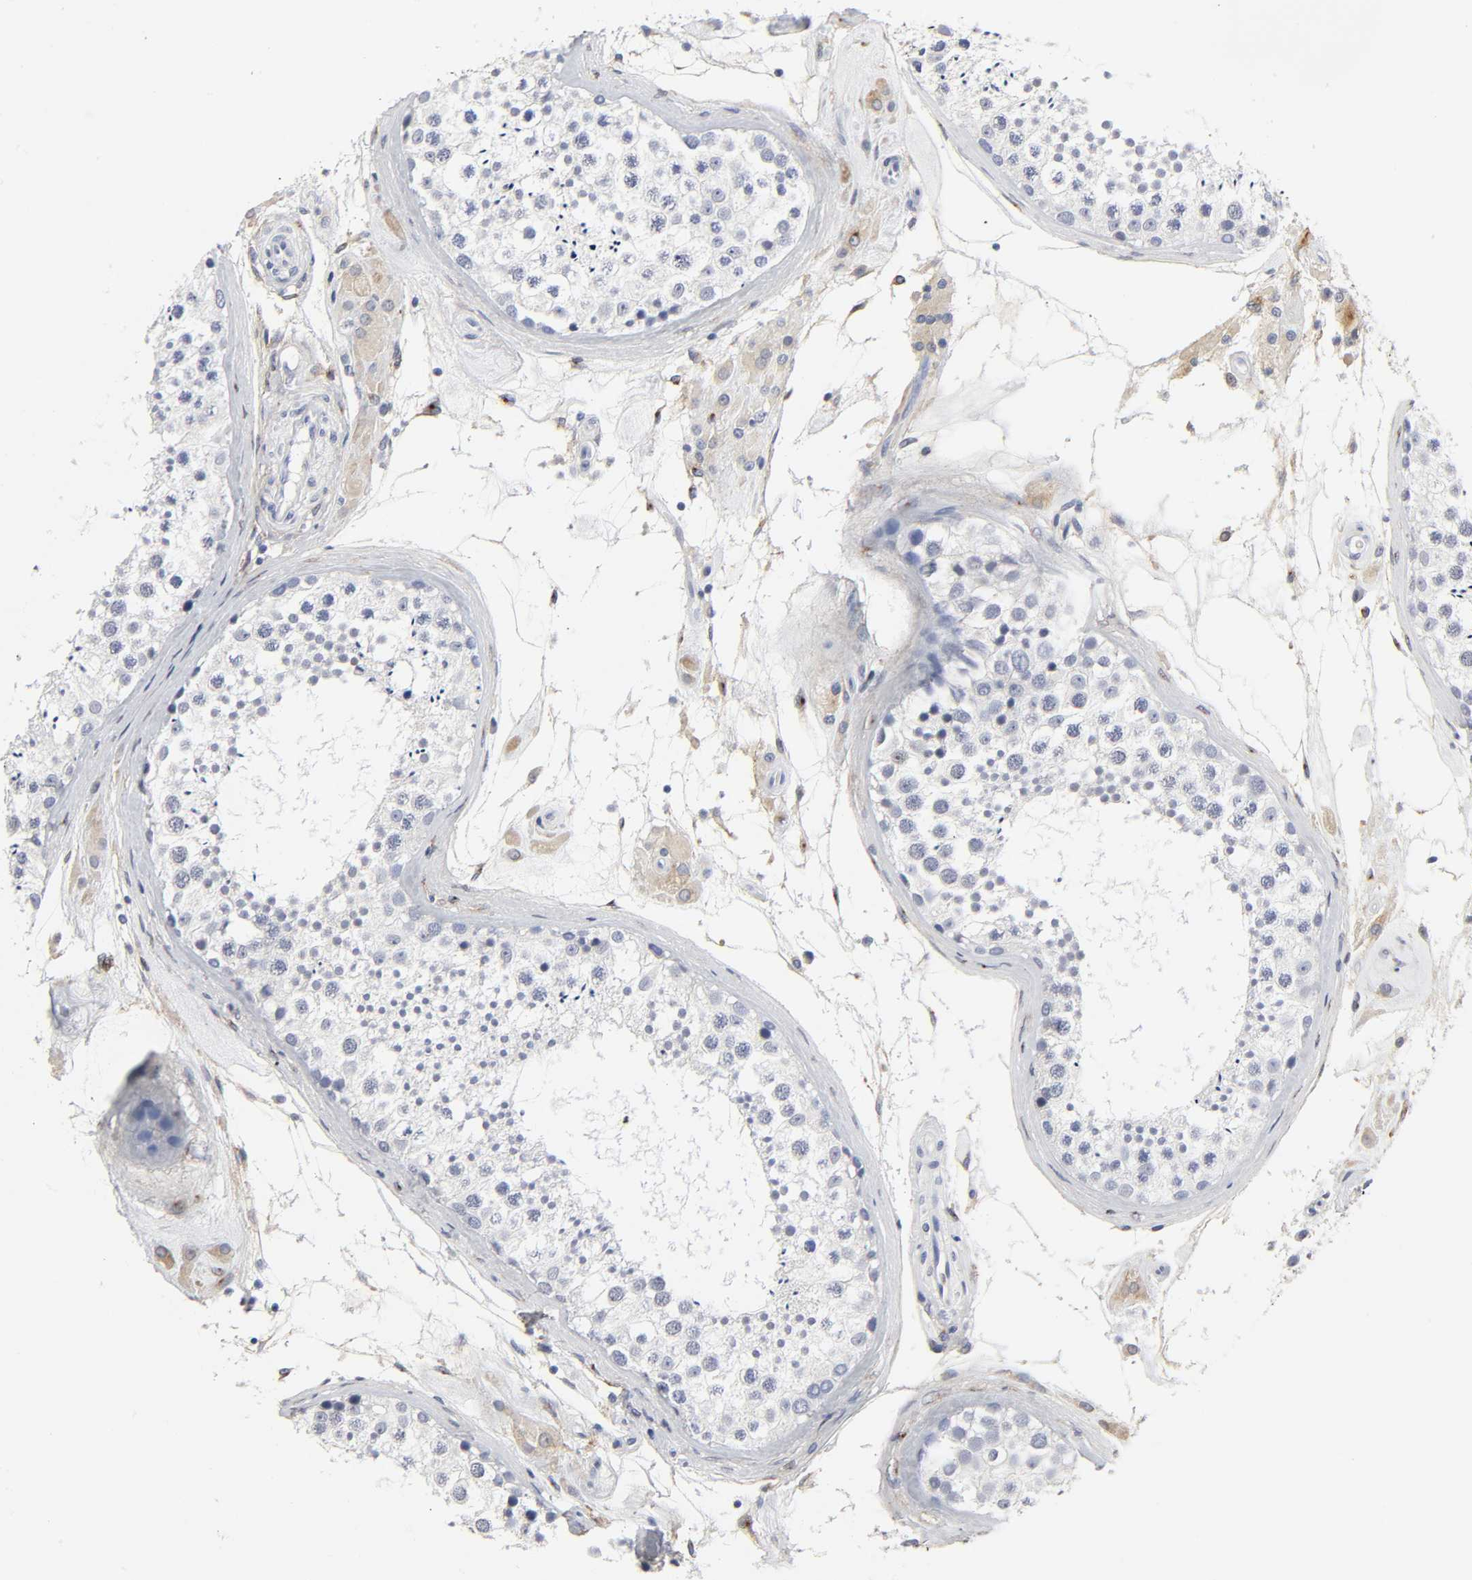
{"staining": {"intensity": "negative", "quantity": "none", "location": "none"}, "tissue": "testis", "cell_type": "Cells in seminiferous ducts", "image_type": "normal", "snomed": [{"axis": "morphology", "description": "Normal tissue, NOS"}, {"axis": "topography", "description": "Testis"}], "caption": "Immunohistochemistry micrograph of benign testis stained for a protein (brown), which shows no staining in cells in seminiferous ducts.", "gene": "LRP1", "patient": {"sex": "male", "age": 46}}